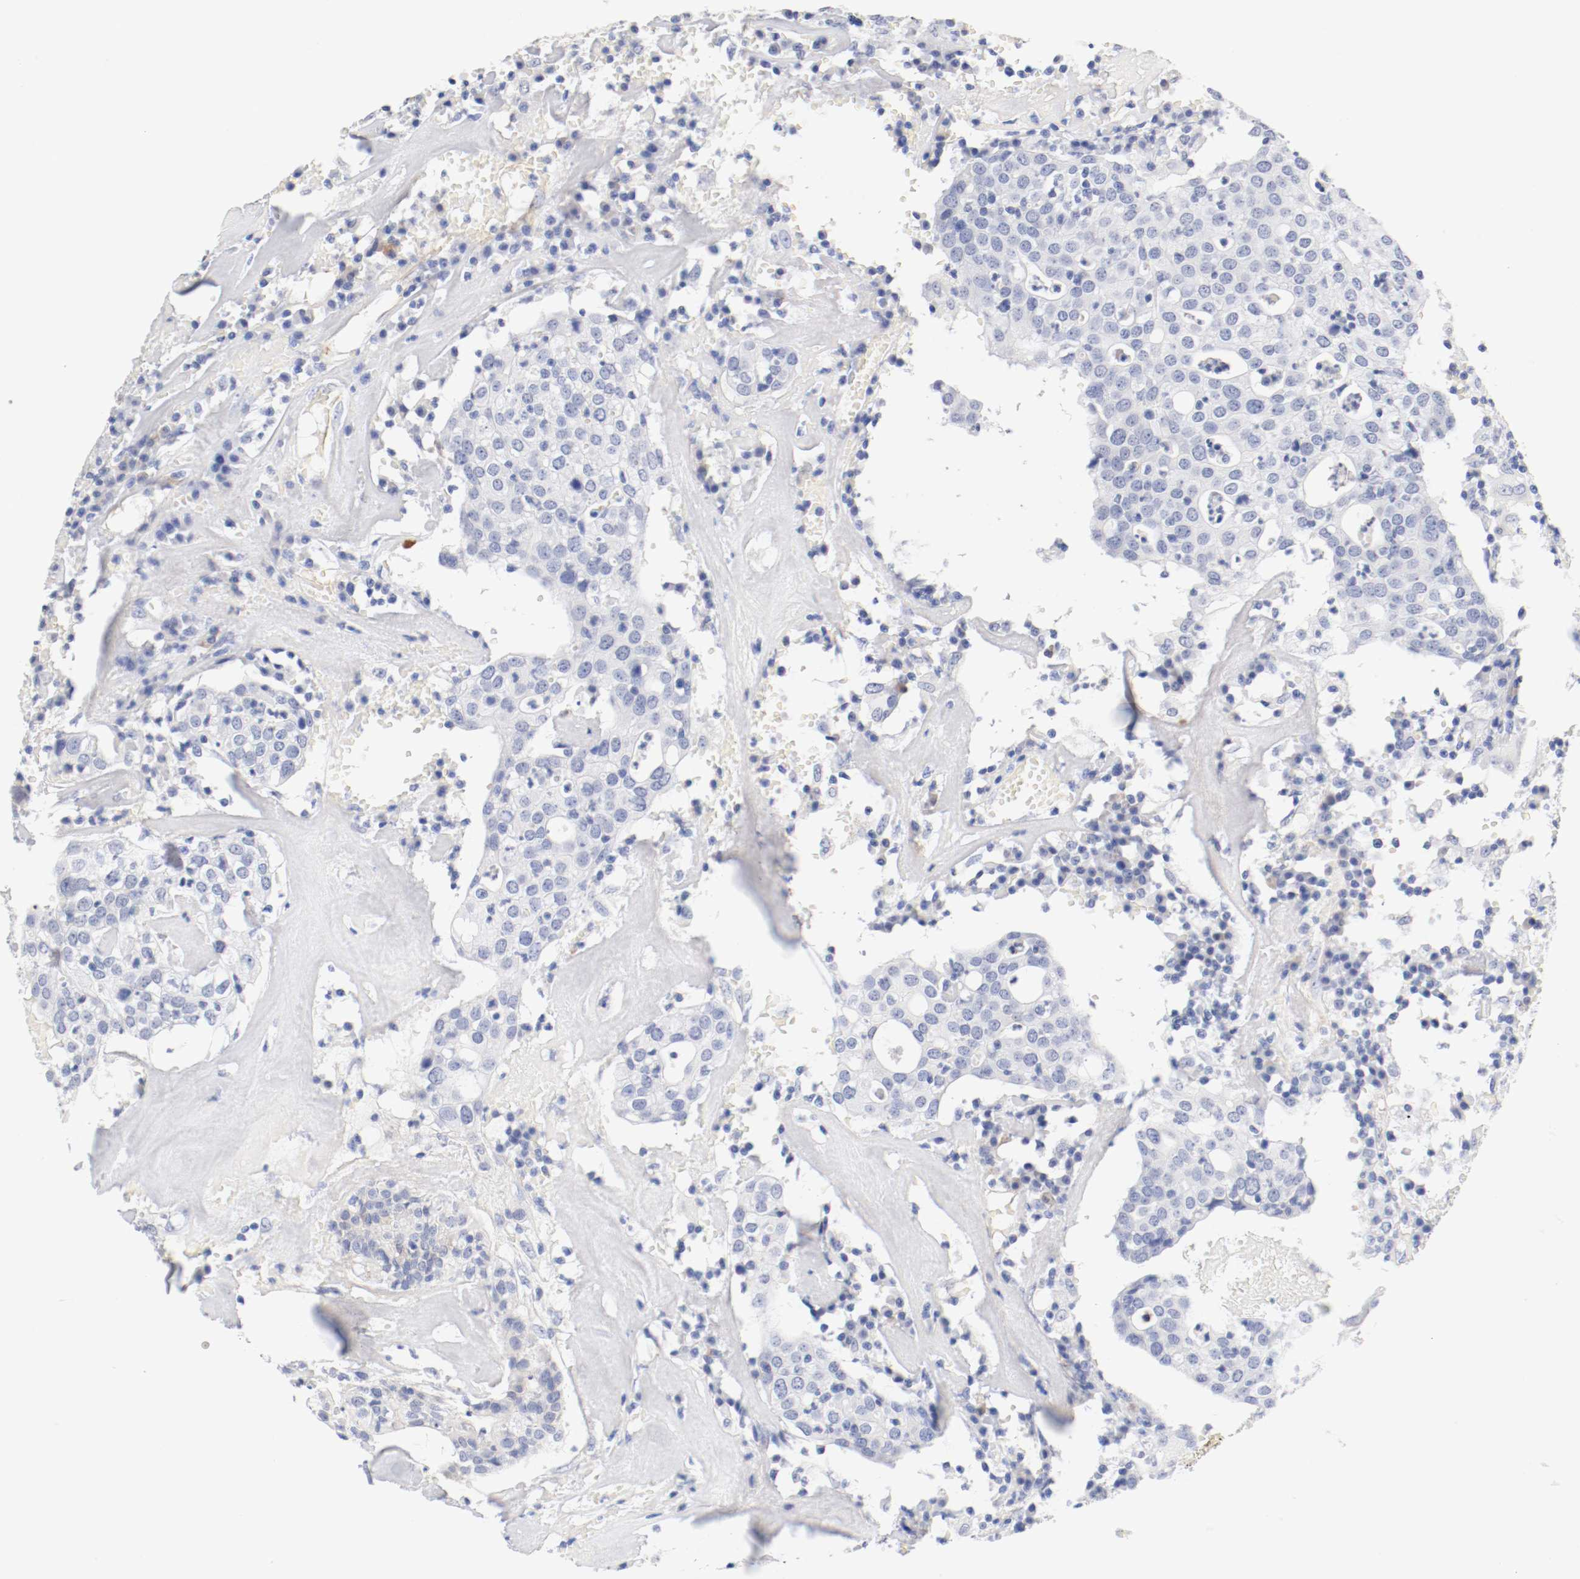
{"staining": {"intensity": "negative", "quantity": "none", "location": "none"}, "tissue": "head and neck cancer", "cell_type": "Tumor cells", "image_type": "cancer", "snomed": [{"axis": "morphology", "description": "Adenocarcinoma, NOS"}, {"axis": "topography", "description": "Salivary gland"}, {"axis": "topography", "description": "Head-Neck"}], "caption": "IHC photomicrograph of neoplastic tissue: human head and neck cancer stained with DAB demonstrates no significant protein expression in tumor cells. (DAB IHC visualized using brightfield microscopy, high magnification).", "gene": "HOMER1", "patient": {"sex": "female", "age": 65}}